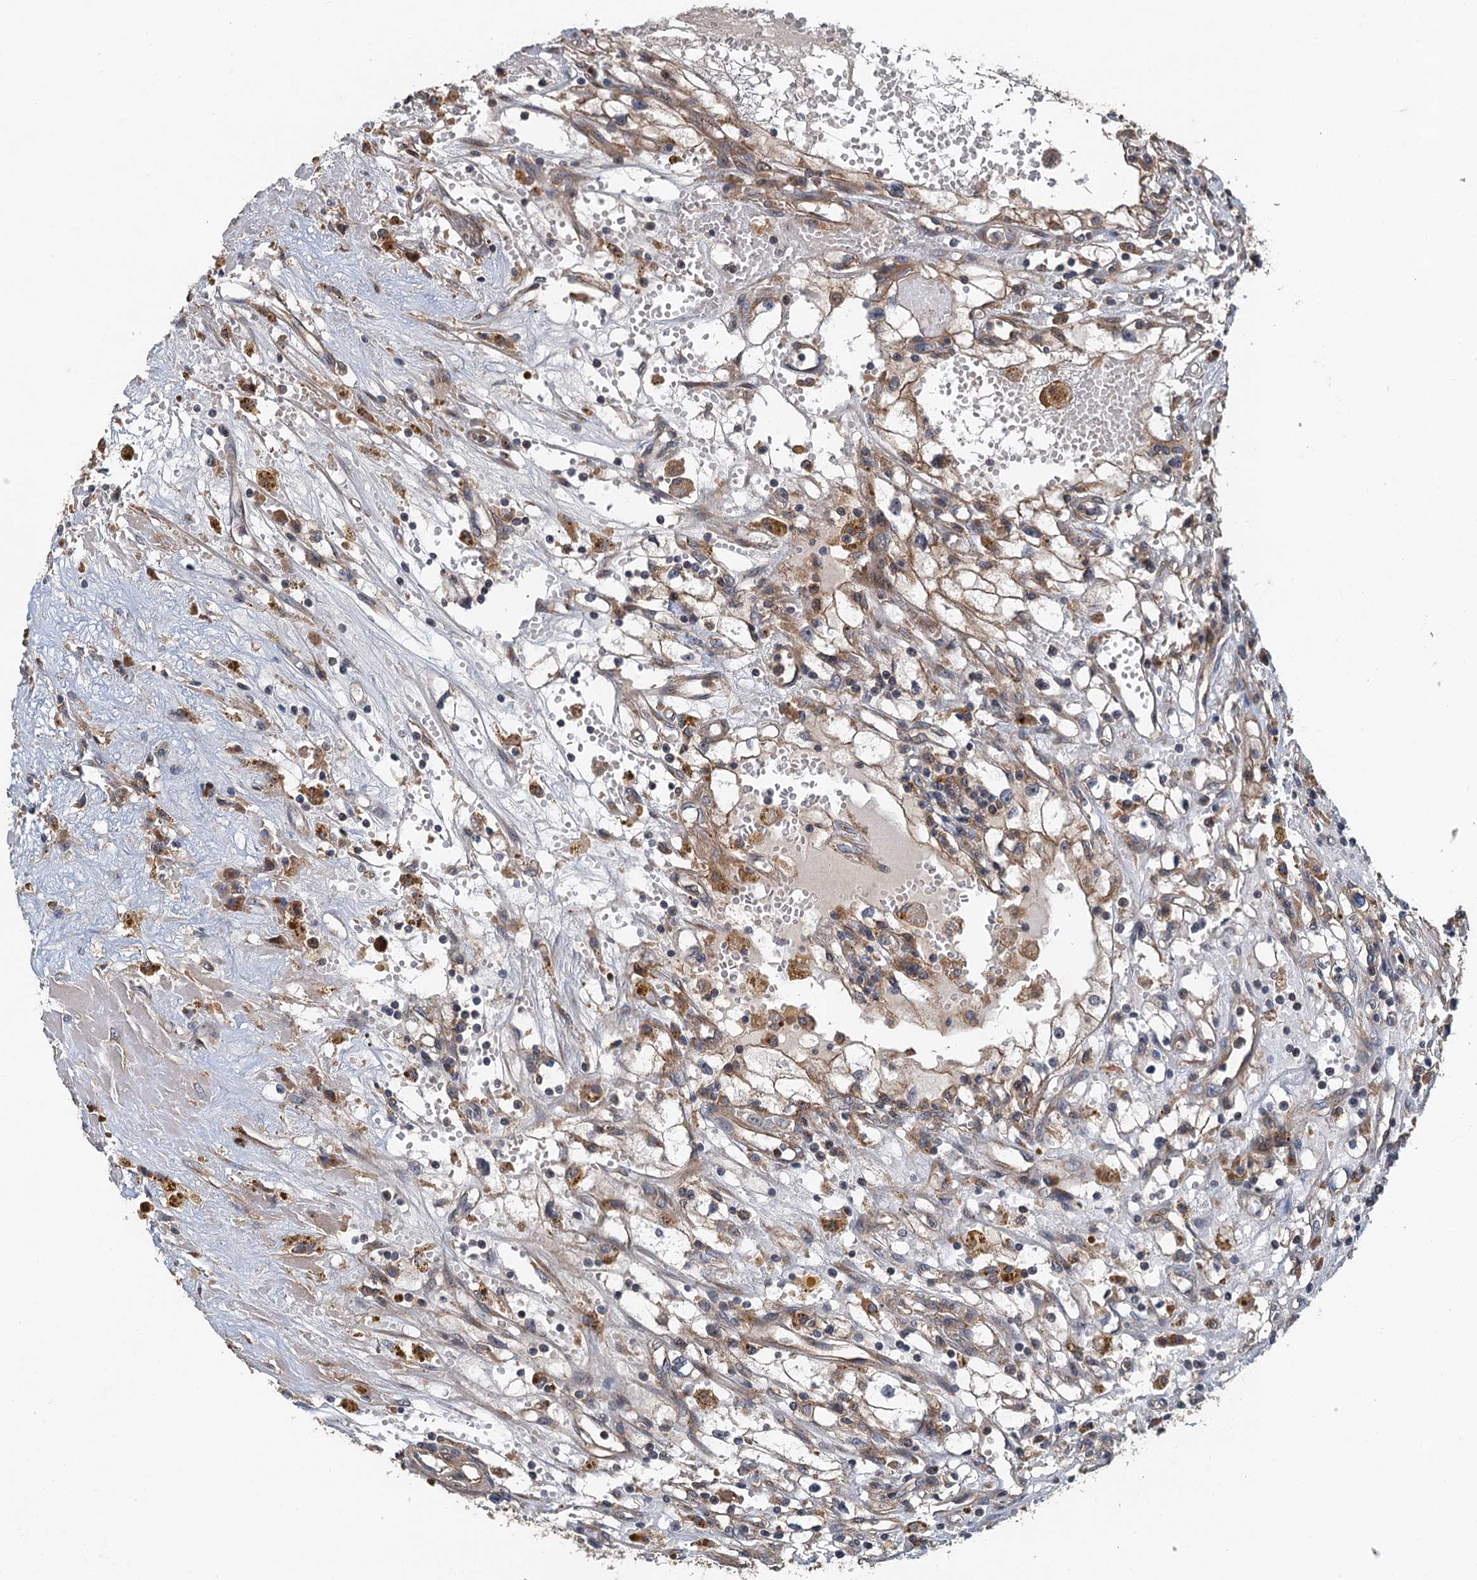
{"staining": {"intensity": "moderate", "quantity": ">75%", "location": "cytoplasmic/membranous"}, "tissue": "renal cancer", "cell_type": "Tumor cells", "image_type": "cancer", "snomed": [{"axis": "morphology", "description": "Adenocarcinoma, NOS"}, {"axis": "topography", "description": "Kidney"}], "caption": "Immunohistochemical staining of human renal cancer (adenocarcinoma) displays moderate cytoplasmic/membranous protein positivity in about >75% of tumor cells. Ihc stains the protein in brown and the nuclei are stained blue.", "gene": "COG3", "patient": {"sex": "male", "age": 56}}